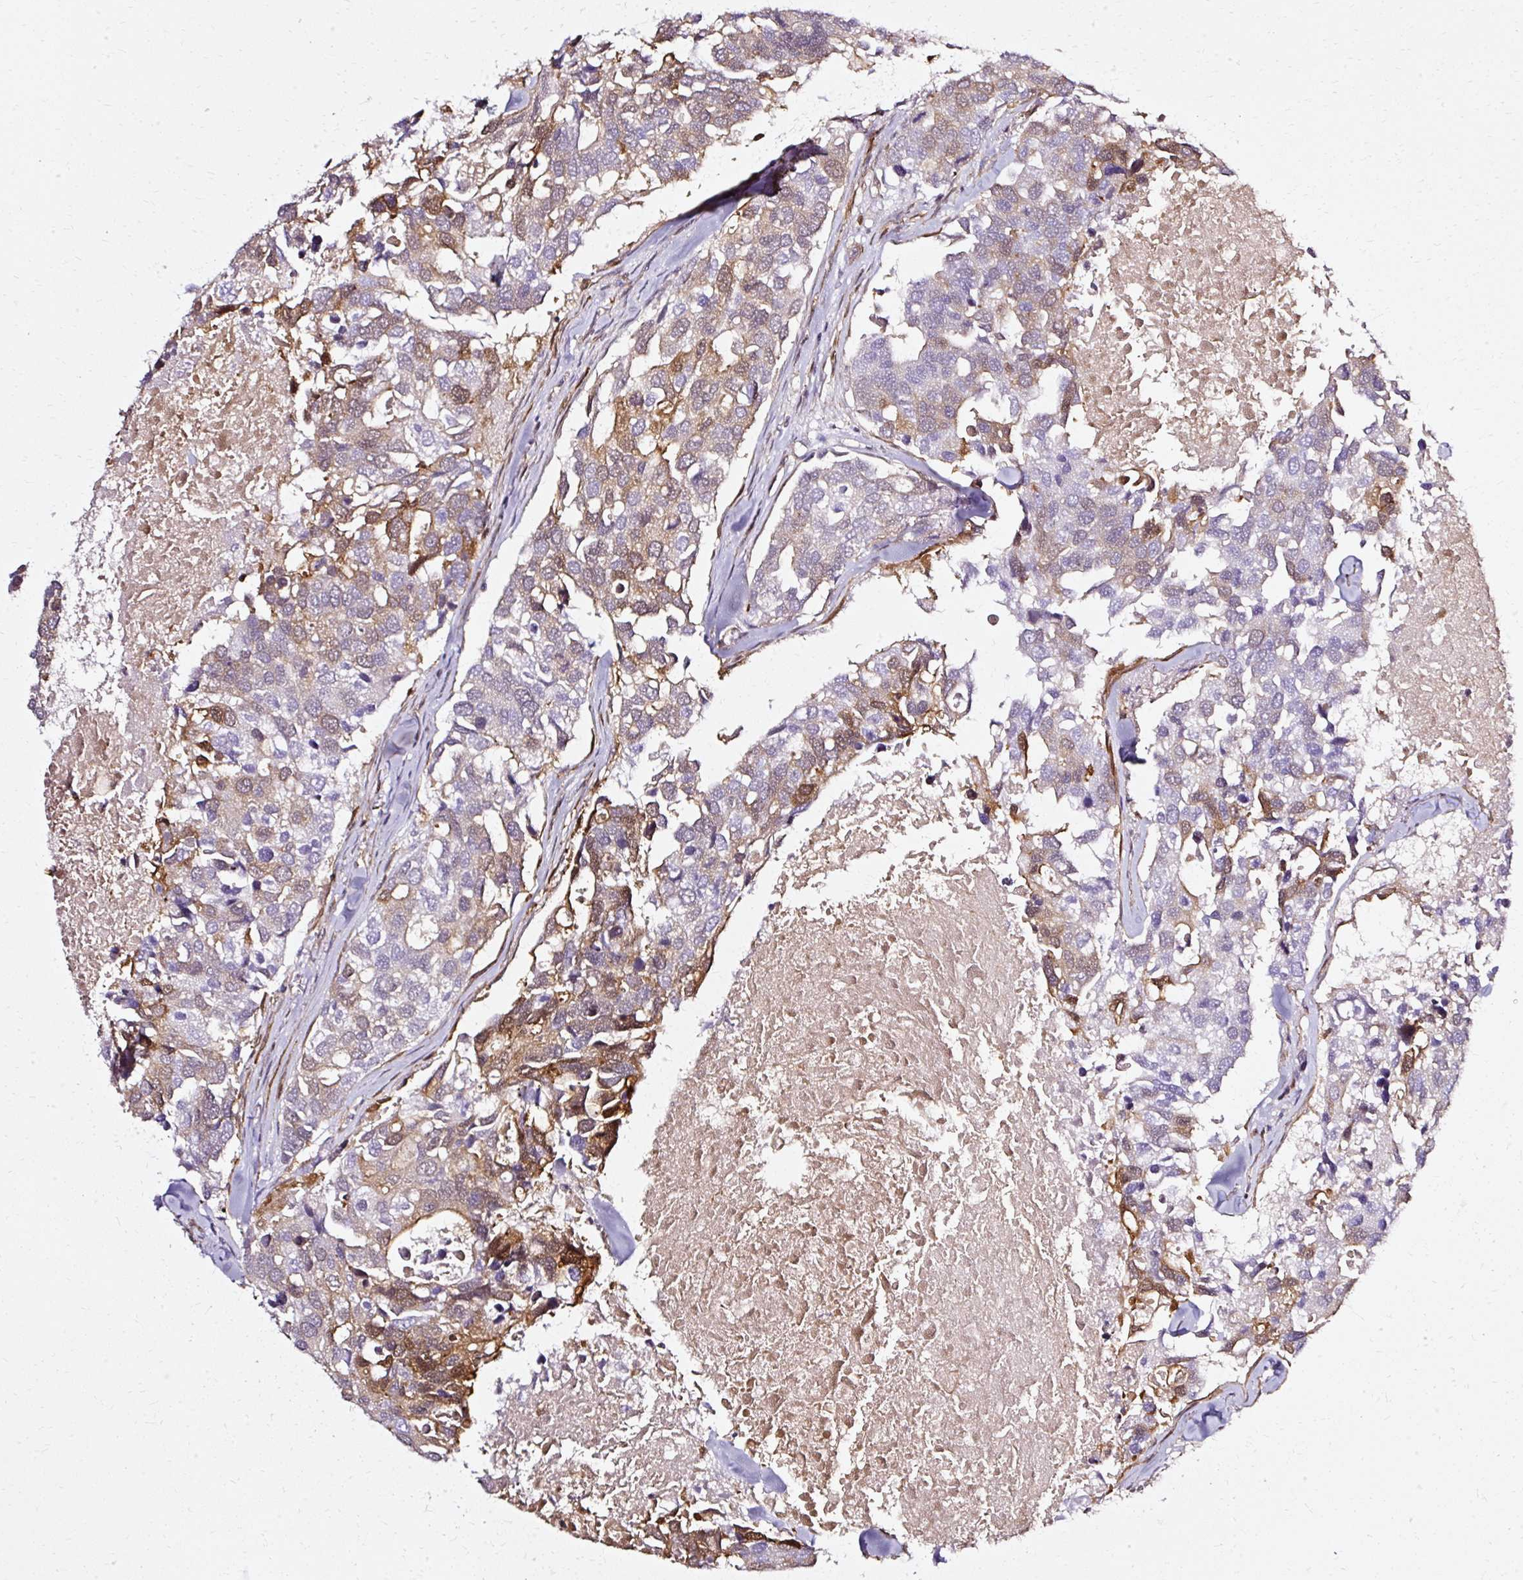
{"staining": {"intensity": "moderate", "quantity": "25%-75%", "location": "cytoplasmic/membranous,nuclear"}, "tissue": "breast cancer", "cell_type": "Tumor cells", "image_type": "cancer", "snomed": [{"axis": "morphology", "description": "Duct carcinoma"}, {"axis": "topography", "description": "Breast"}], "caption": "DAB (3,3'-diaminobenzidine) immunohistochemical staining of breast infiltrating ductal carcinoma exhibits moderate cytoplasmic/membranous and nuclear protein staining in approximately 25%-75% of tumor cells.", "gene": "CNN3", "patient": {"sex": "female", "age": 83}}